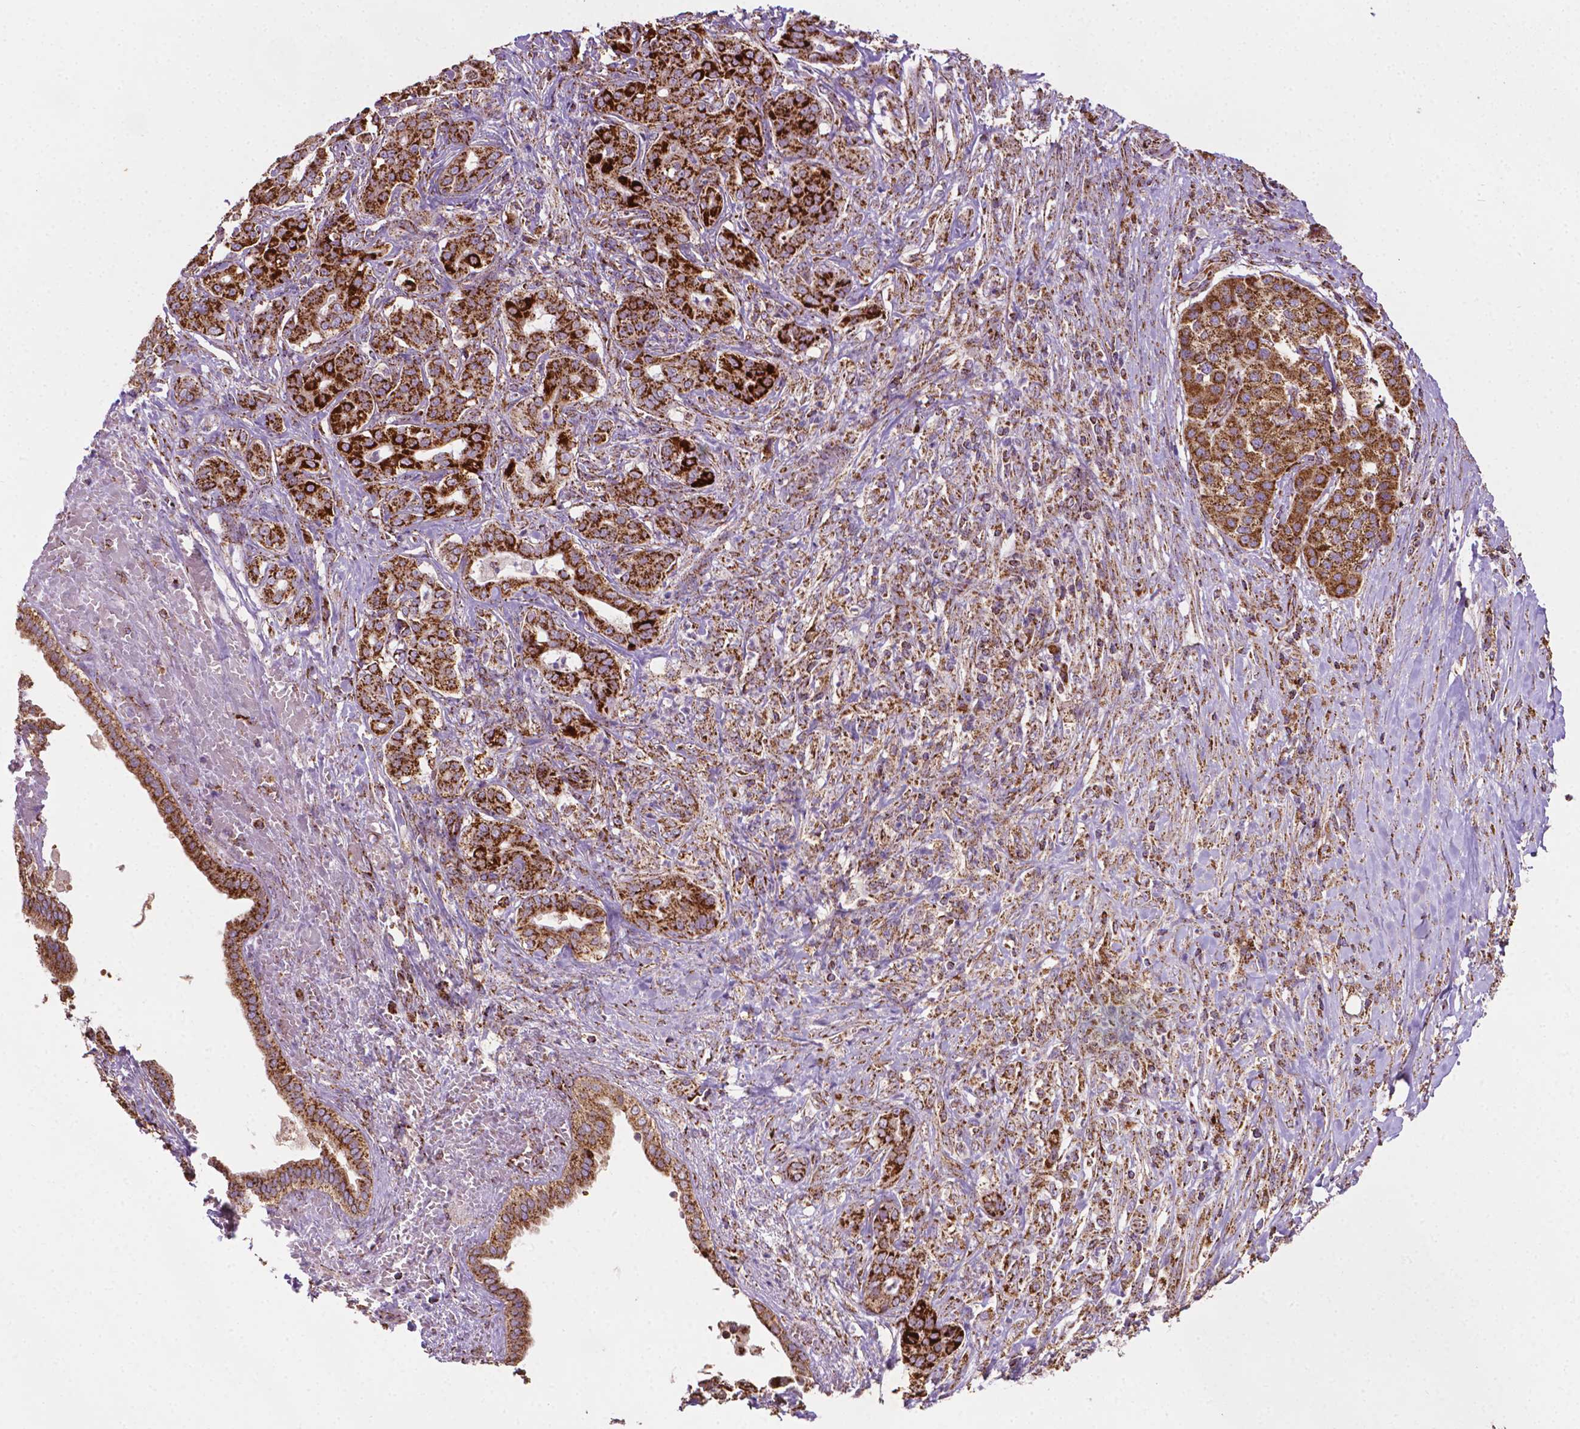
{"staining": {"intensity": "strong", "quantity": ">75%", "location": "cytoplasmic/membranous"}, "tissue": "pancreatic cancer", "cell_type": "Tumor cells", "image_type": "cancer", "snomed": [{"axis": "morphology", "description": "Normal tissue, NOS"}, {"axis": "morphology", "description": "Inflammation, NOS"}, {"axis": "morphology", "description": "Adenocarcinoma, NOS"}, {"axis": "topography", "description": "Pancreas"}], "caption": "Pancreatic adenocarcinoma stained with a brown dye demonstrates strong cytoplasmic/membranous positive staining in about >75% of tumor cells.", "gene": "ILVBL", "patient": {"sex": "male", "age": 57}}